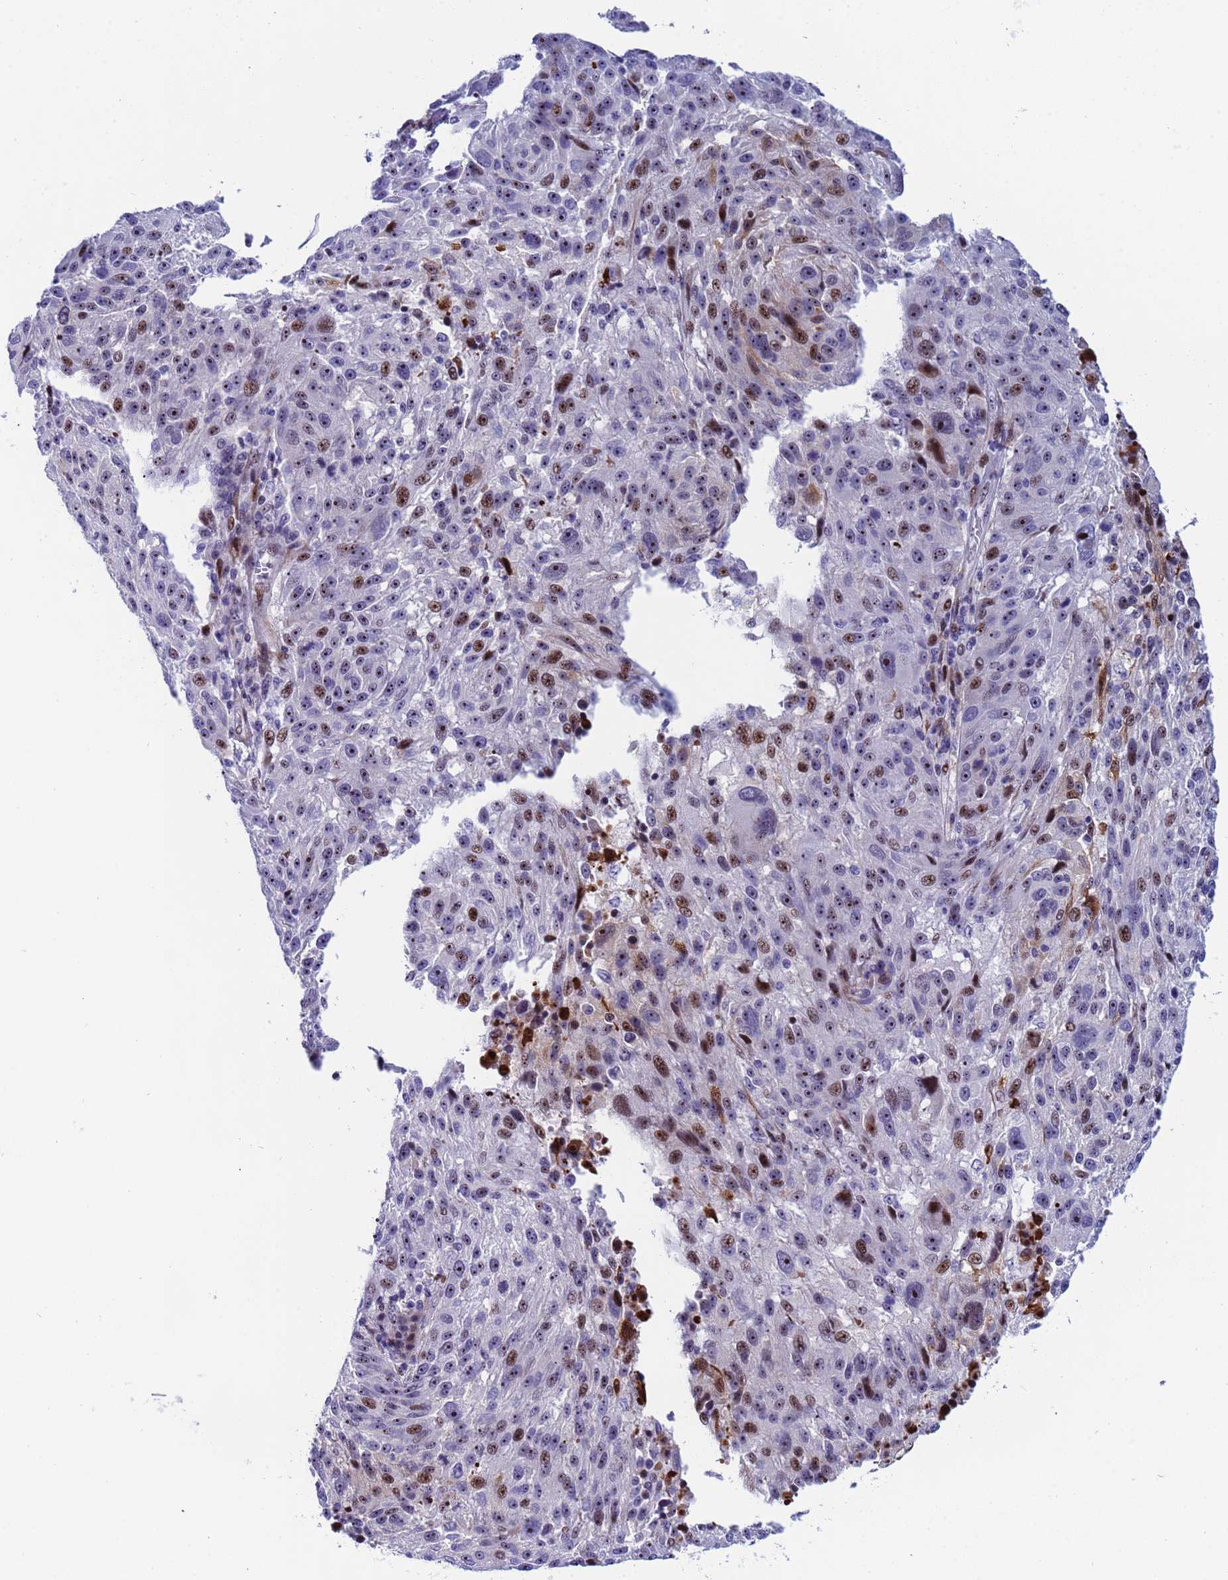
{"staining": {"intensity": "moderate", "quantity": "<25%", "location": "nuclear"}, "tissue": "melanoma", "cell_type": "Tumor cells", "image_type": "cancer", "snomed": [{"axis": "morphology", "description": "Malignant melanoma, NOS"}, {"axis": "topography", "description": "Skin"}], "caption": "Melanoma stained for a protein (brown) shows moderate nuclear positive staining in approximately <25% of tumor cells.", "gene": "POP5", "patient": {"sex": "male", "age": 53}}